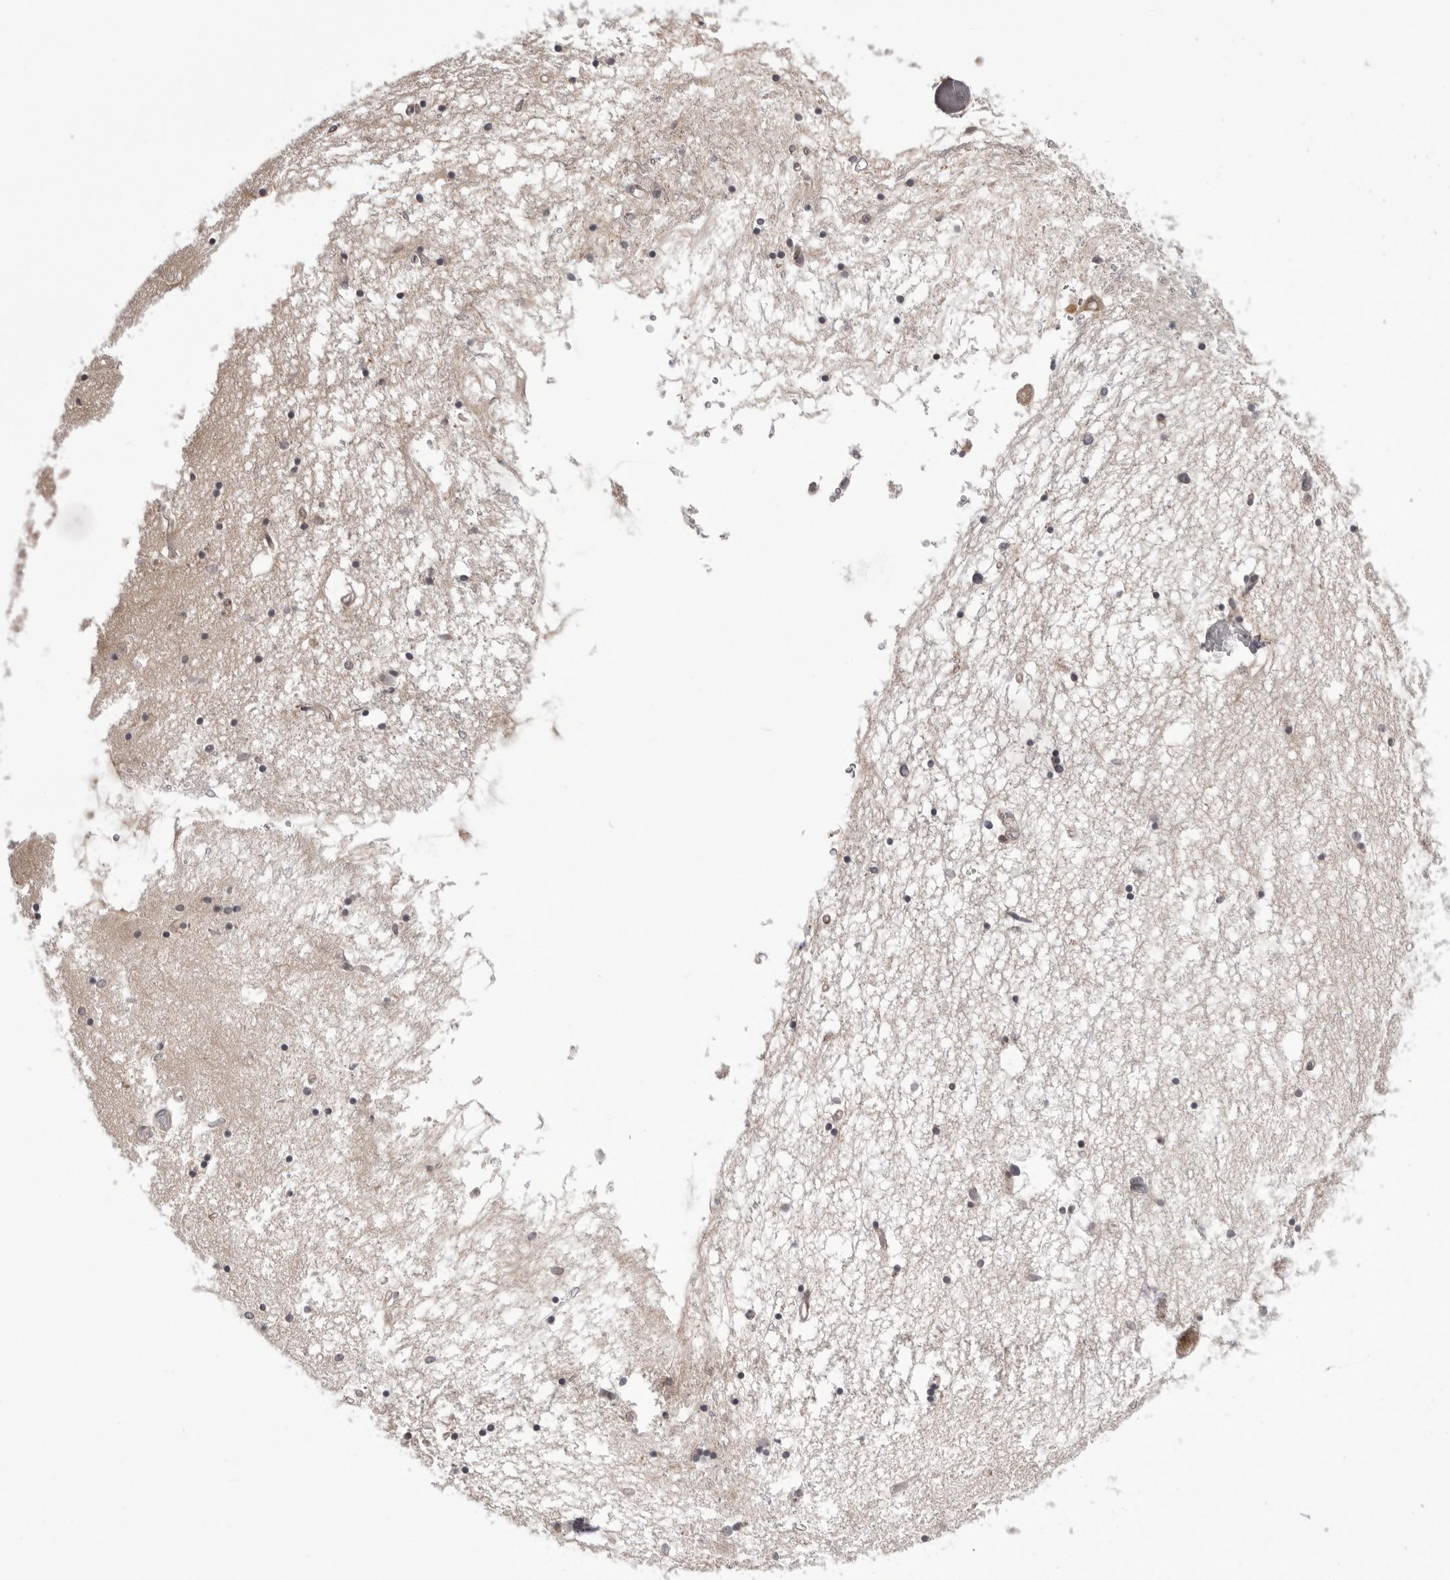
{"staining": {"intensity": "weak", "quantity": "<25%", "location": "cytoplasmic/membranous"}, "tissue": "hippocampus", "cell_type": "Glial cells", "image_type": "normal", "snomed": [{"axis": "morphology", "description": "Normal tissue, NOS"}, {"axis": "topography", "description": "Hippocampus"}], "caption": "This is an immunohistochemistry (IHC) histopathology image of benign human hippocampus. There is no expression in glial cells.", "gene": "PTK2B", "patient": {"sex": "male", "age": 70}}